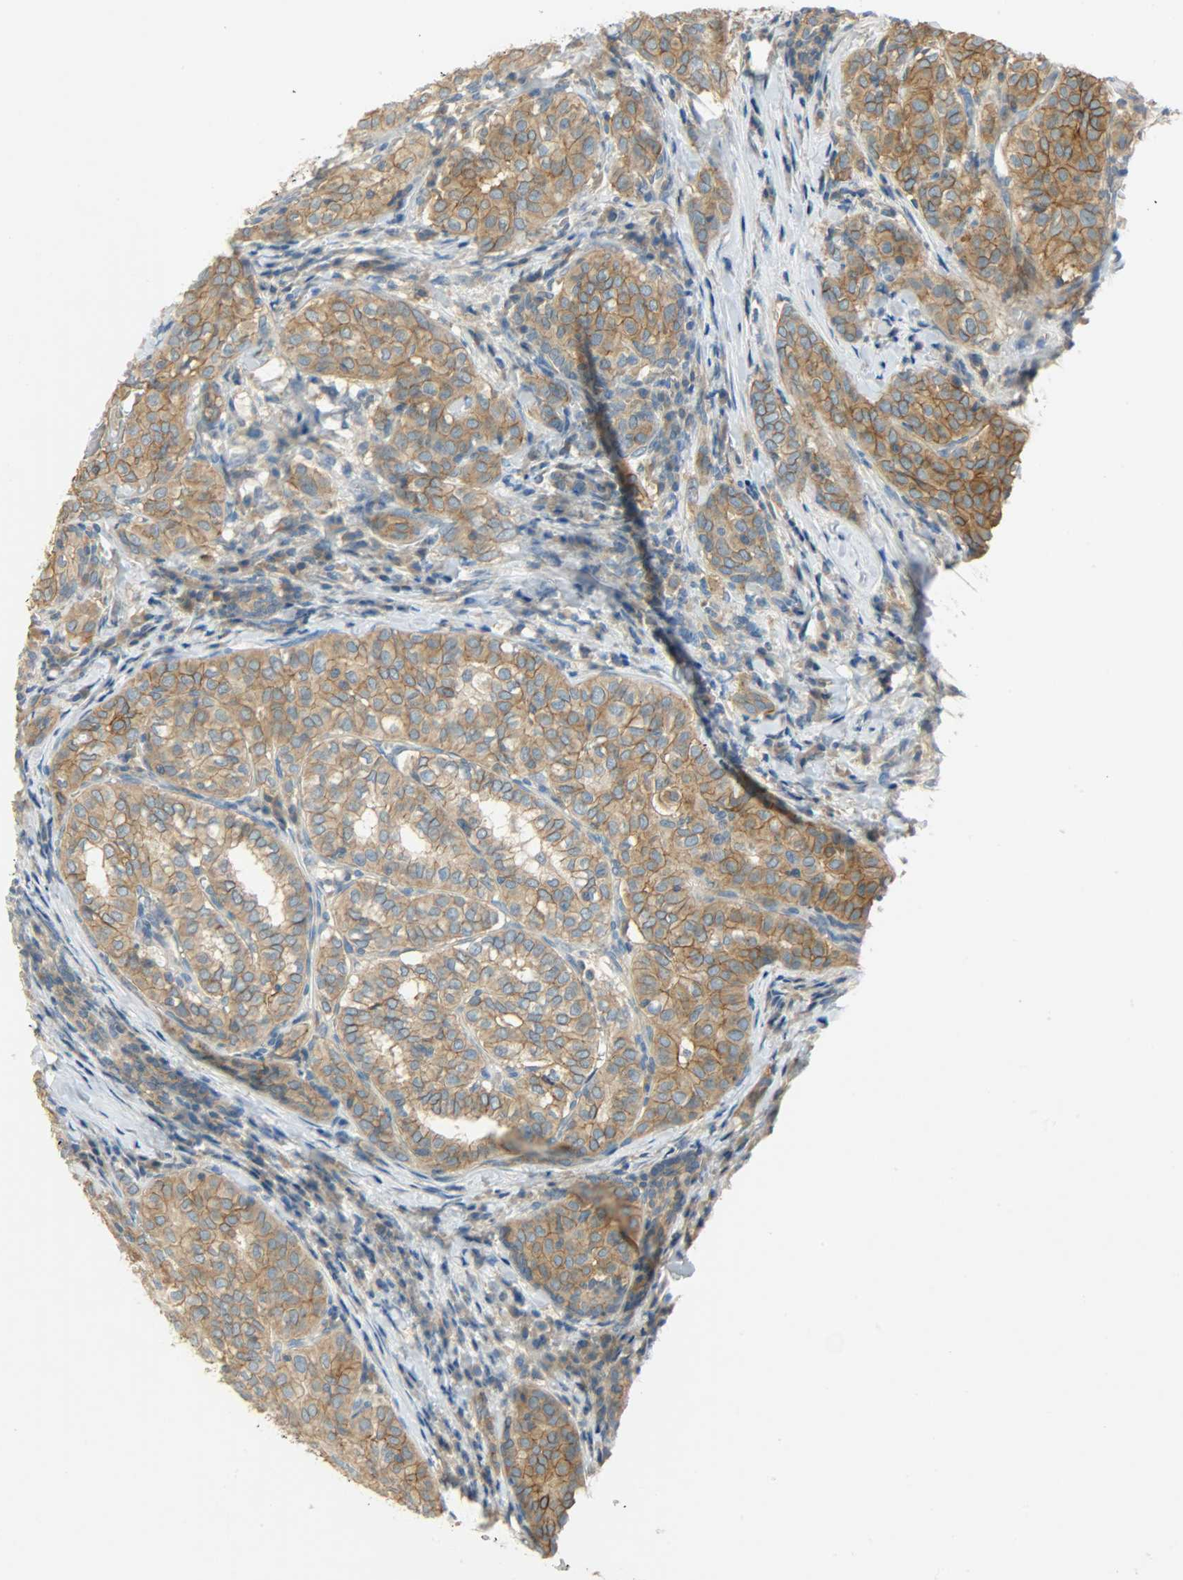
{"staining": {"intensity": "moderate", "quantity": ">75%", "location": "cytoplasmic/membranous"}, "tissue": "thyroid cancer", "cell_type": "Tumor cells", "image_type": "cancer", "snomed": [{"axis": "morphology", "description": "Papillary adenocarcinoma, NOS"}, {"axis": "topography", "description": "Thyroid gland"}], "caption": "An image of human thyroid cancer (papillary adenocarcinoma) stained for a protein demonstrates moderate cytoplasmic/membranous brown staining in tumor cells.", "gene": "DSG2", "patient": {"sex": "female", "age": 30}}